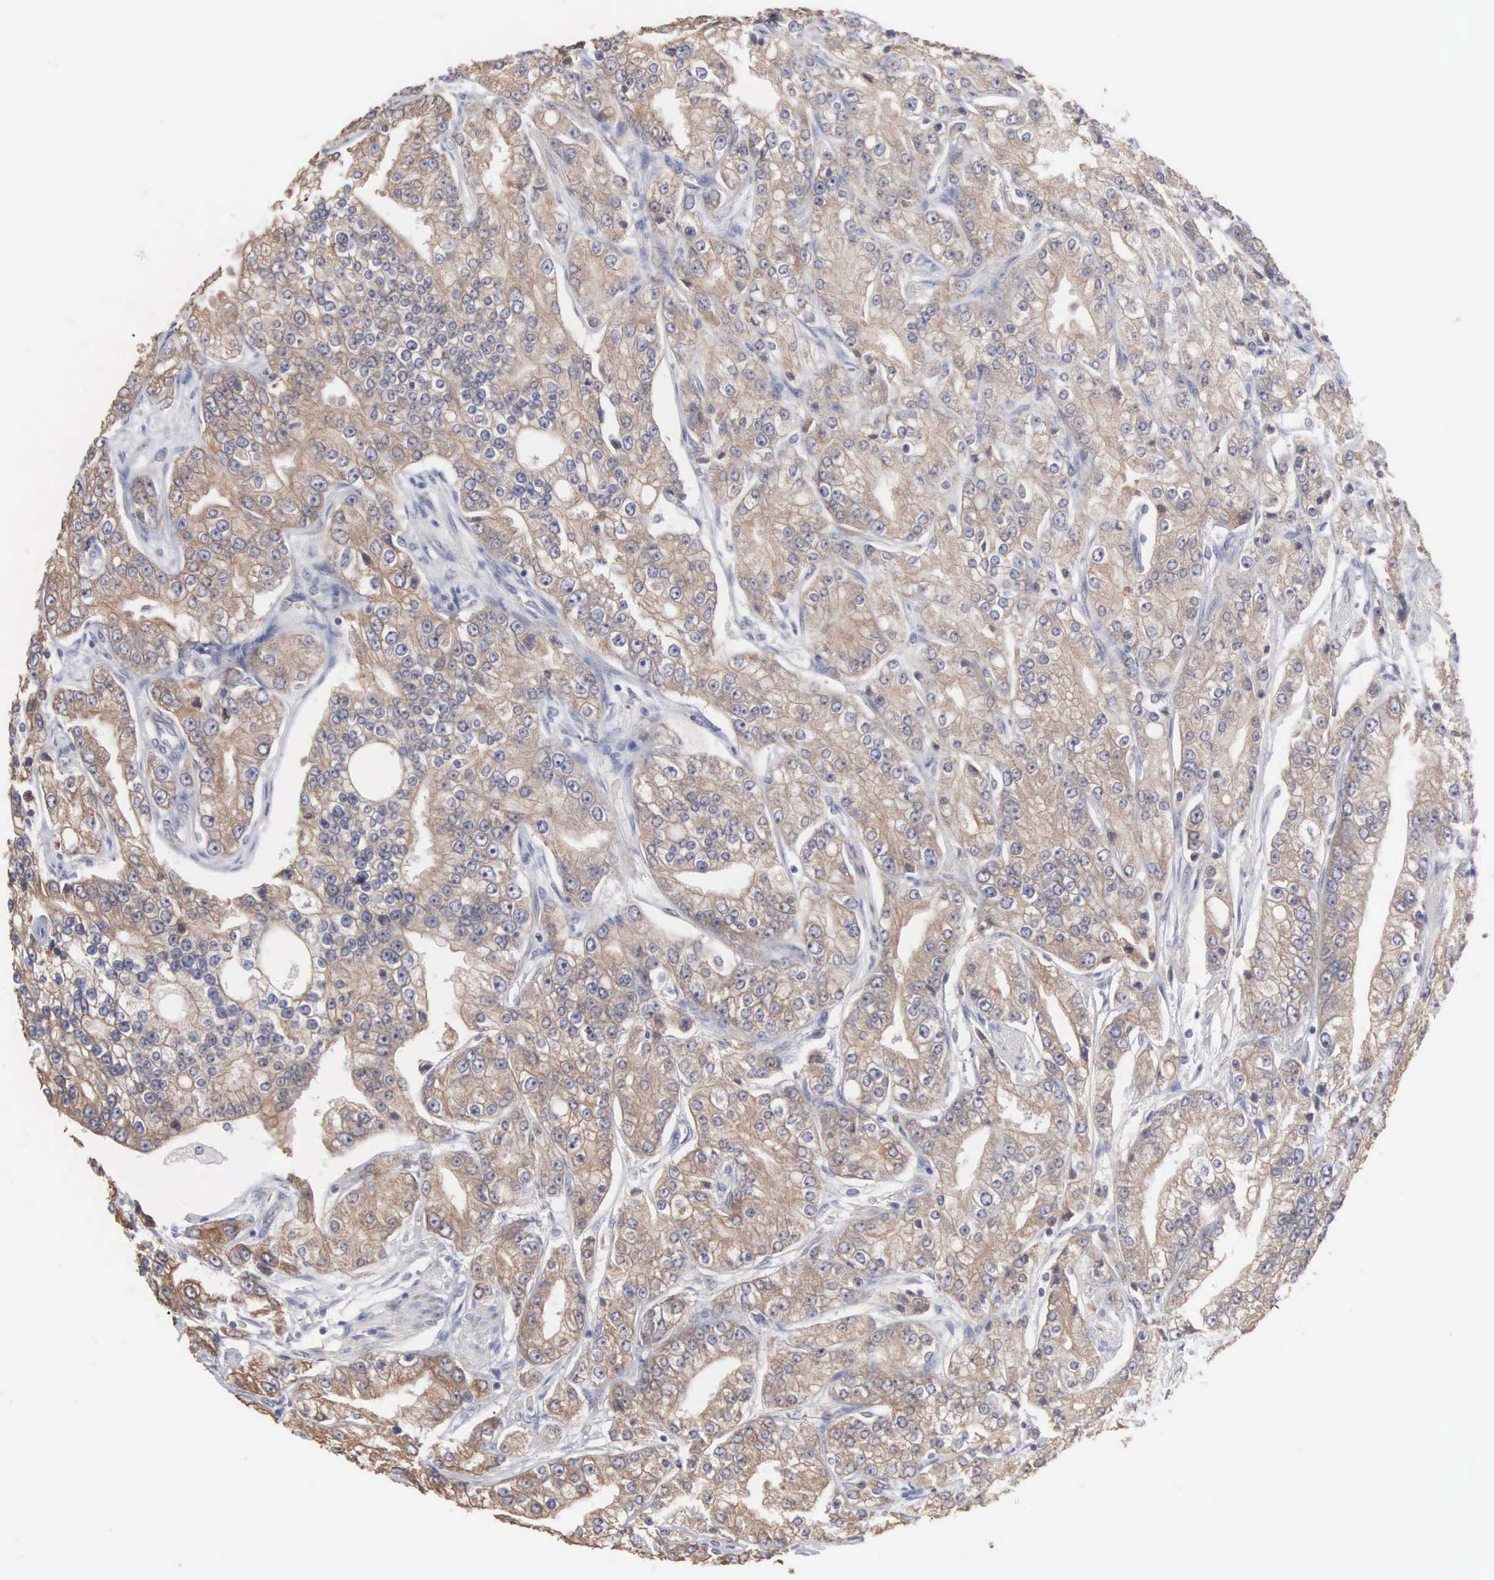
{"staining": {"intensity": "moderate", "quantity": ">75%", "location": "cytoplasmic/membranous"}, "tissue": "prostate cancer", "cell_type": "Tumor cells", "image_type": "cancer", "snomed": [{"axis": "morphology", "description": "Adenocarcinoma, Medium grade"}, {"axis": "topography", "description": "Prostate"}], "caption": "Human prostate cancer (medium-grade adenocarcinoma) stained with a protein marker displays moderate staining in tumor cells.", "gene": "INF2", "patient": {"sex": "male", "age": 72}}